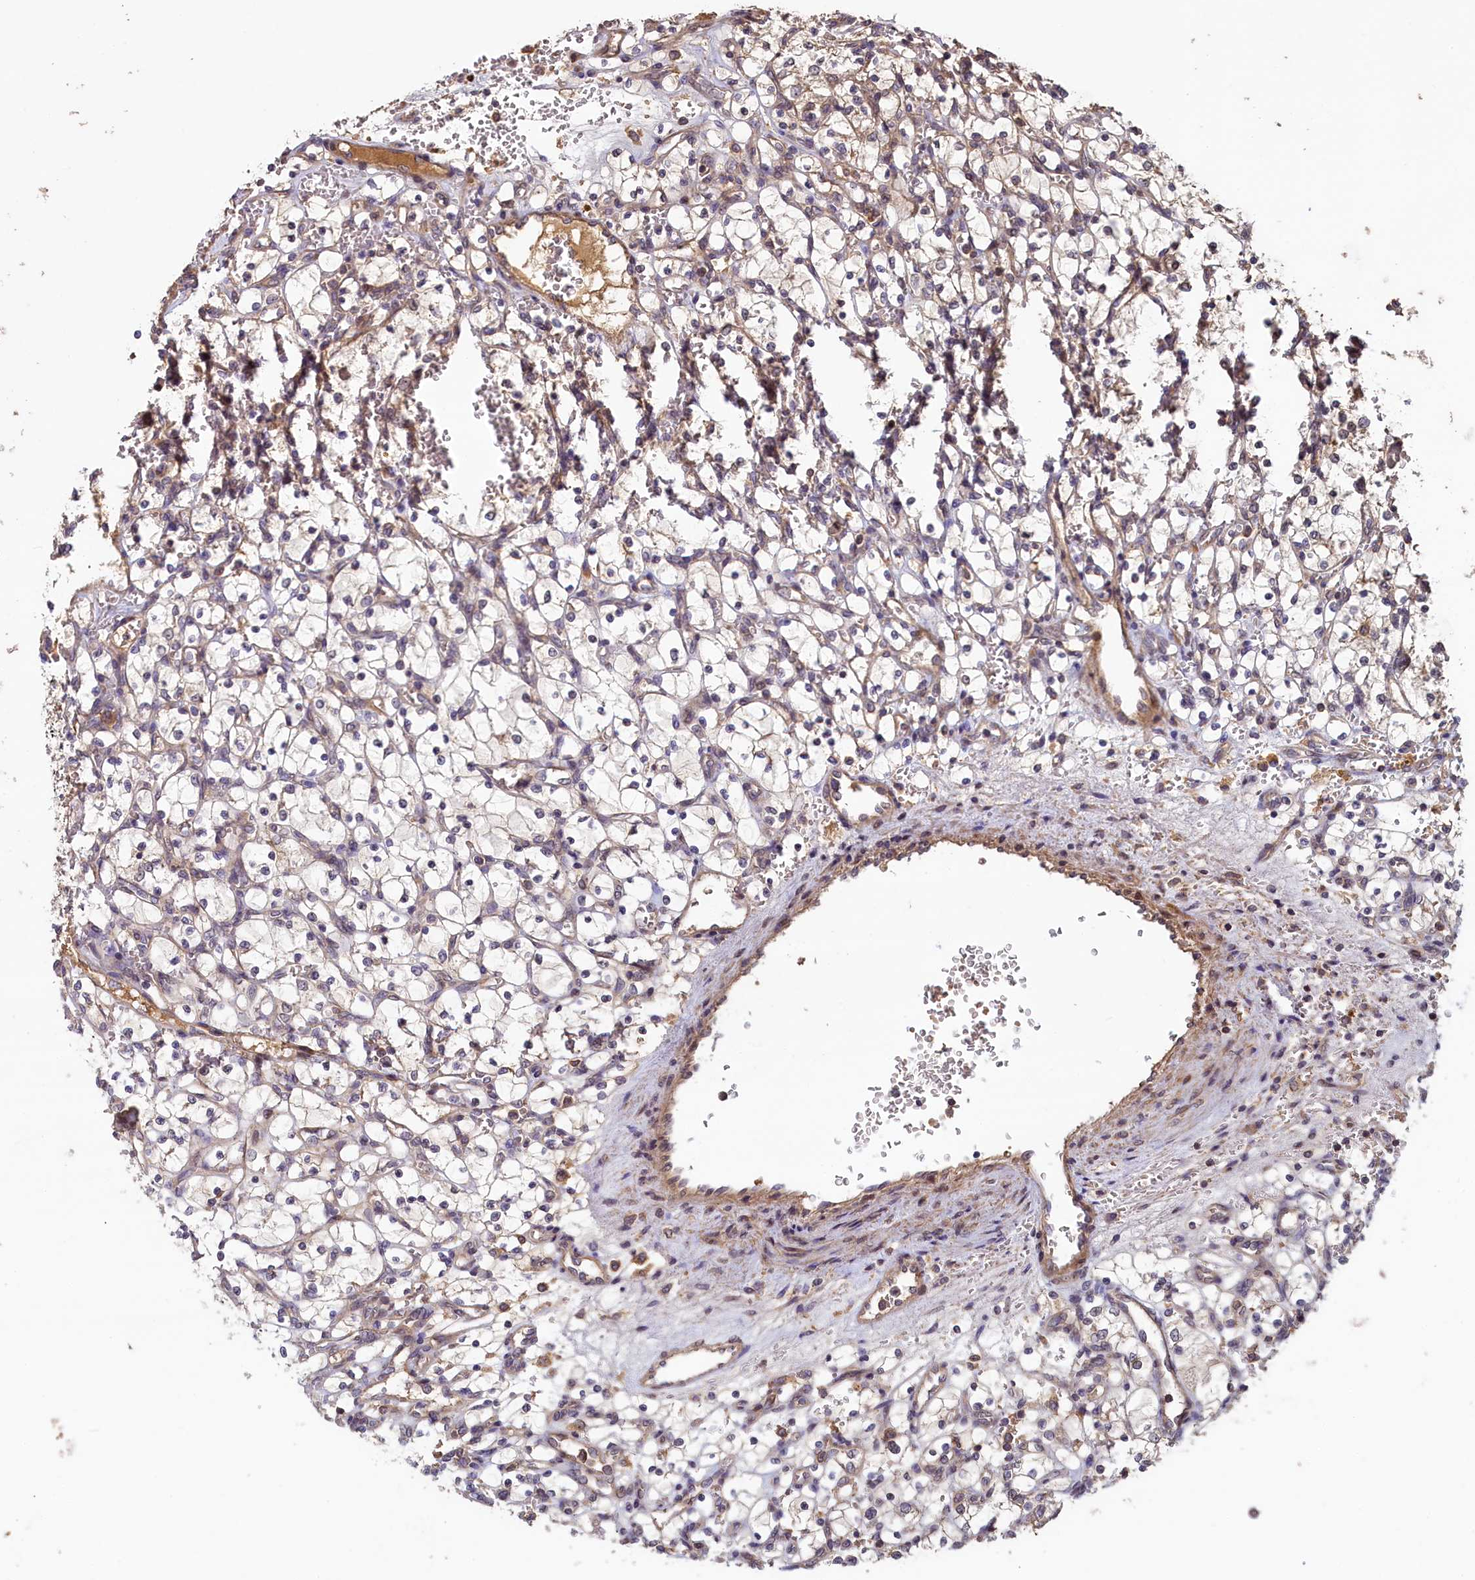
{"staining": {"intensity": "weak", "quantity": "25%-75%", "location": "cytoplasmic/membranous"}, "tissue": "renal cancer", "cell_type": "Tumor cells", "image_type": "cancer", "snomed": [{"axis": "morphology", "description": "Adenocarcinoma, NOS"}, {"axis": "topography", "description": "Kidney"}], "caption": "Tumor cells exhibit low levels of weak cytoplasmic/membranous positivity in about 25%-75% of cells in adenocarcinoma (renal).", "gene": "NUDT6", "patient": {"sex": "female", "age": 69}}